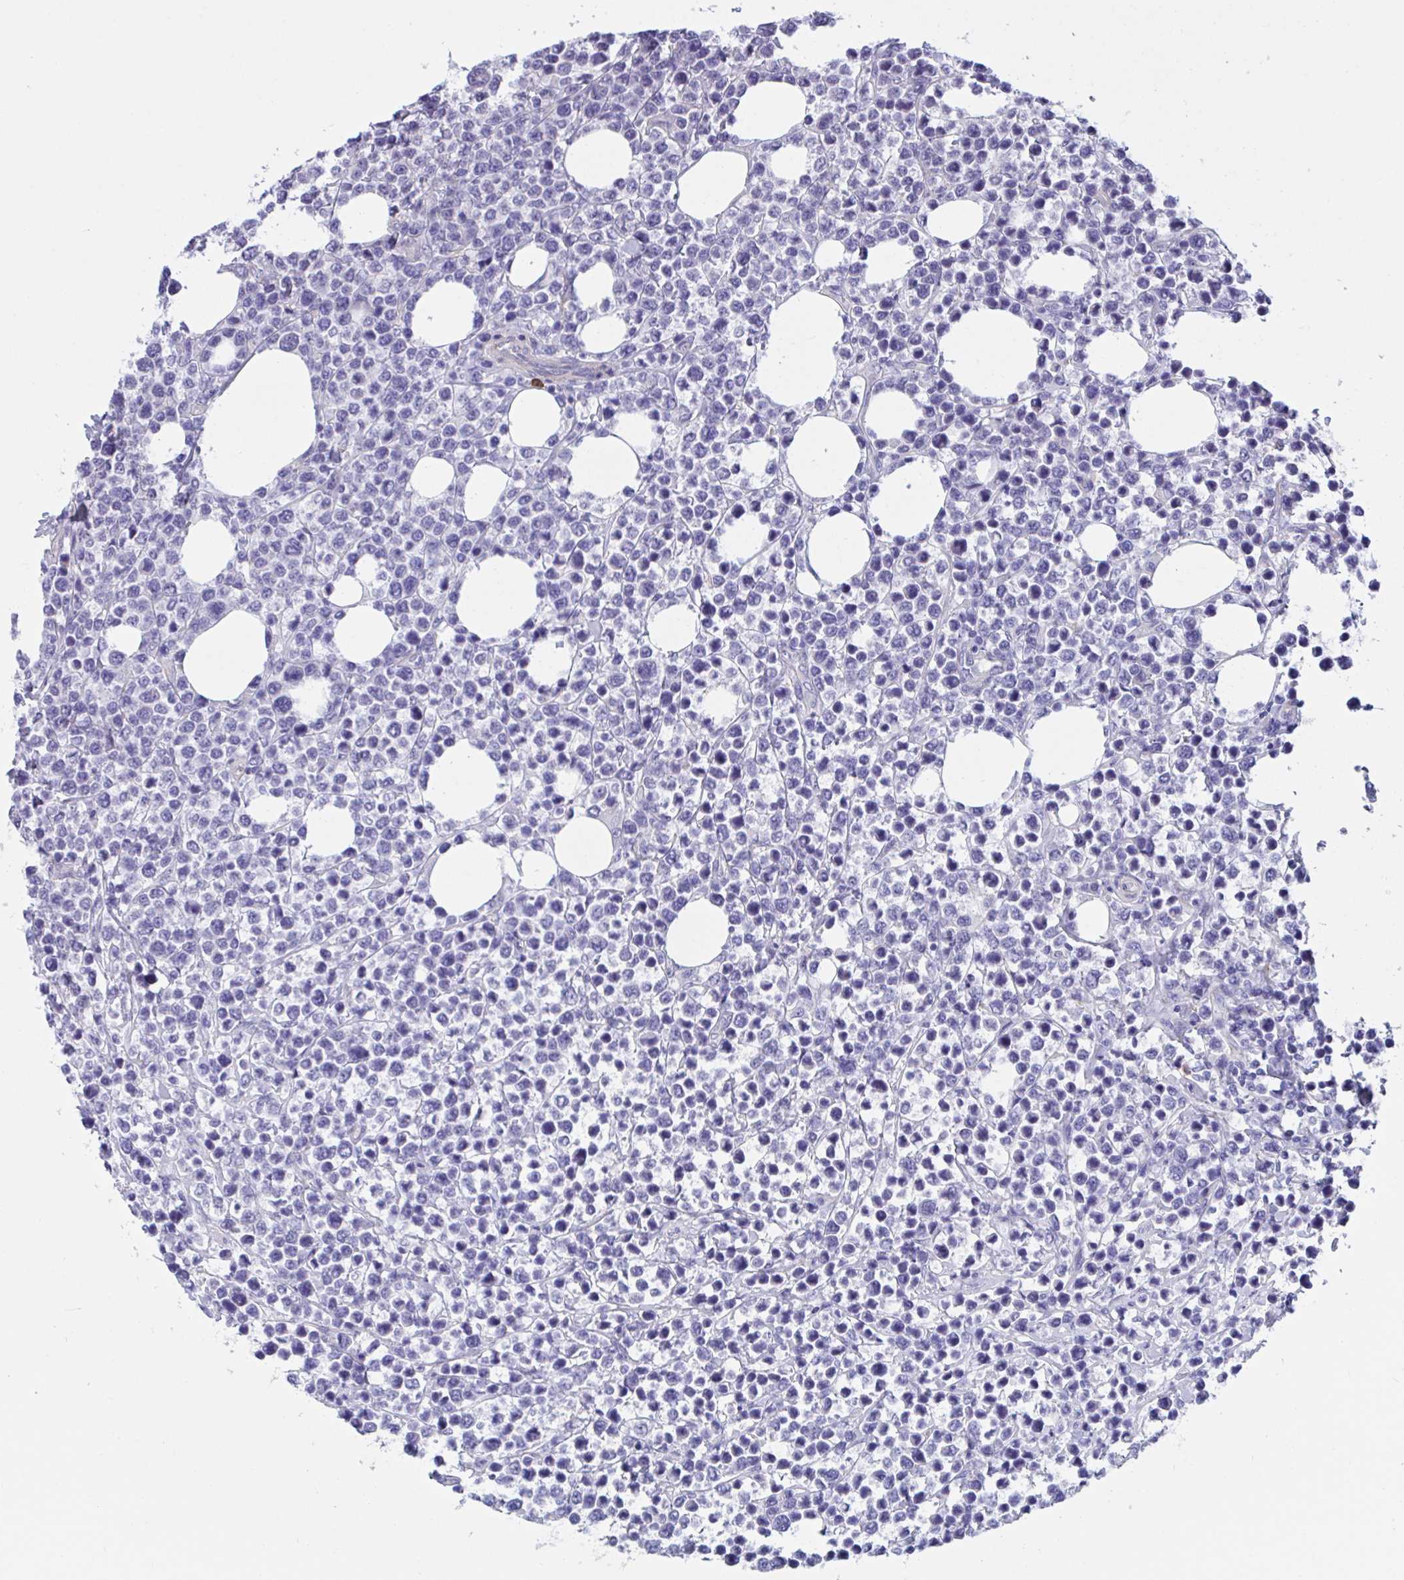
{"staining": {"intensity": "negative", "quantity": "none", "location": "none"}, "tissue": "lymphoma", "cell_type": "Tumor cells", "image_type": "cancer", "snomed": [{"axis": "morphology", "description": "Malignant lymphoma, non-Hodgkin's type, High grade"}, {"axis": "topography", "description": "Soft tissue"}], "caption": "IHC of human lymphoma shows no positivity in tumor cells.", "gene": "MS4A14", "patient": {"sex": "female", "age": 56}}